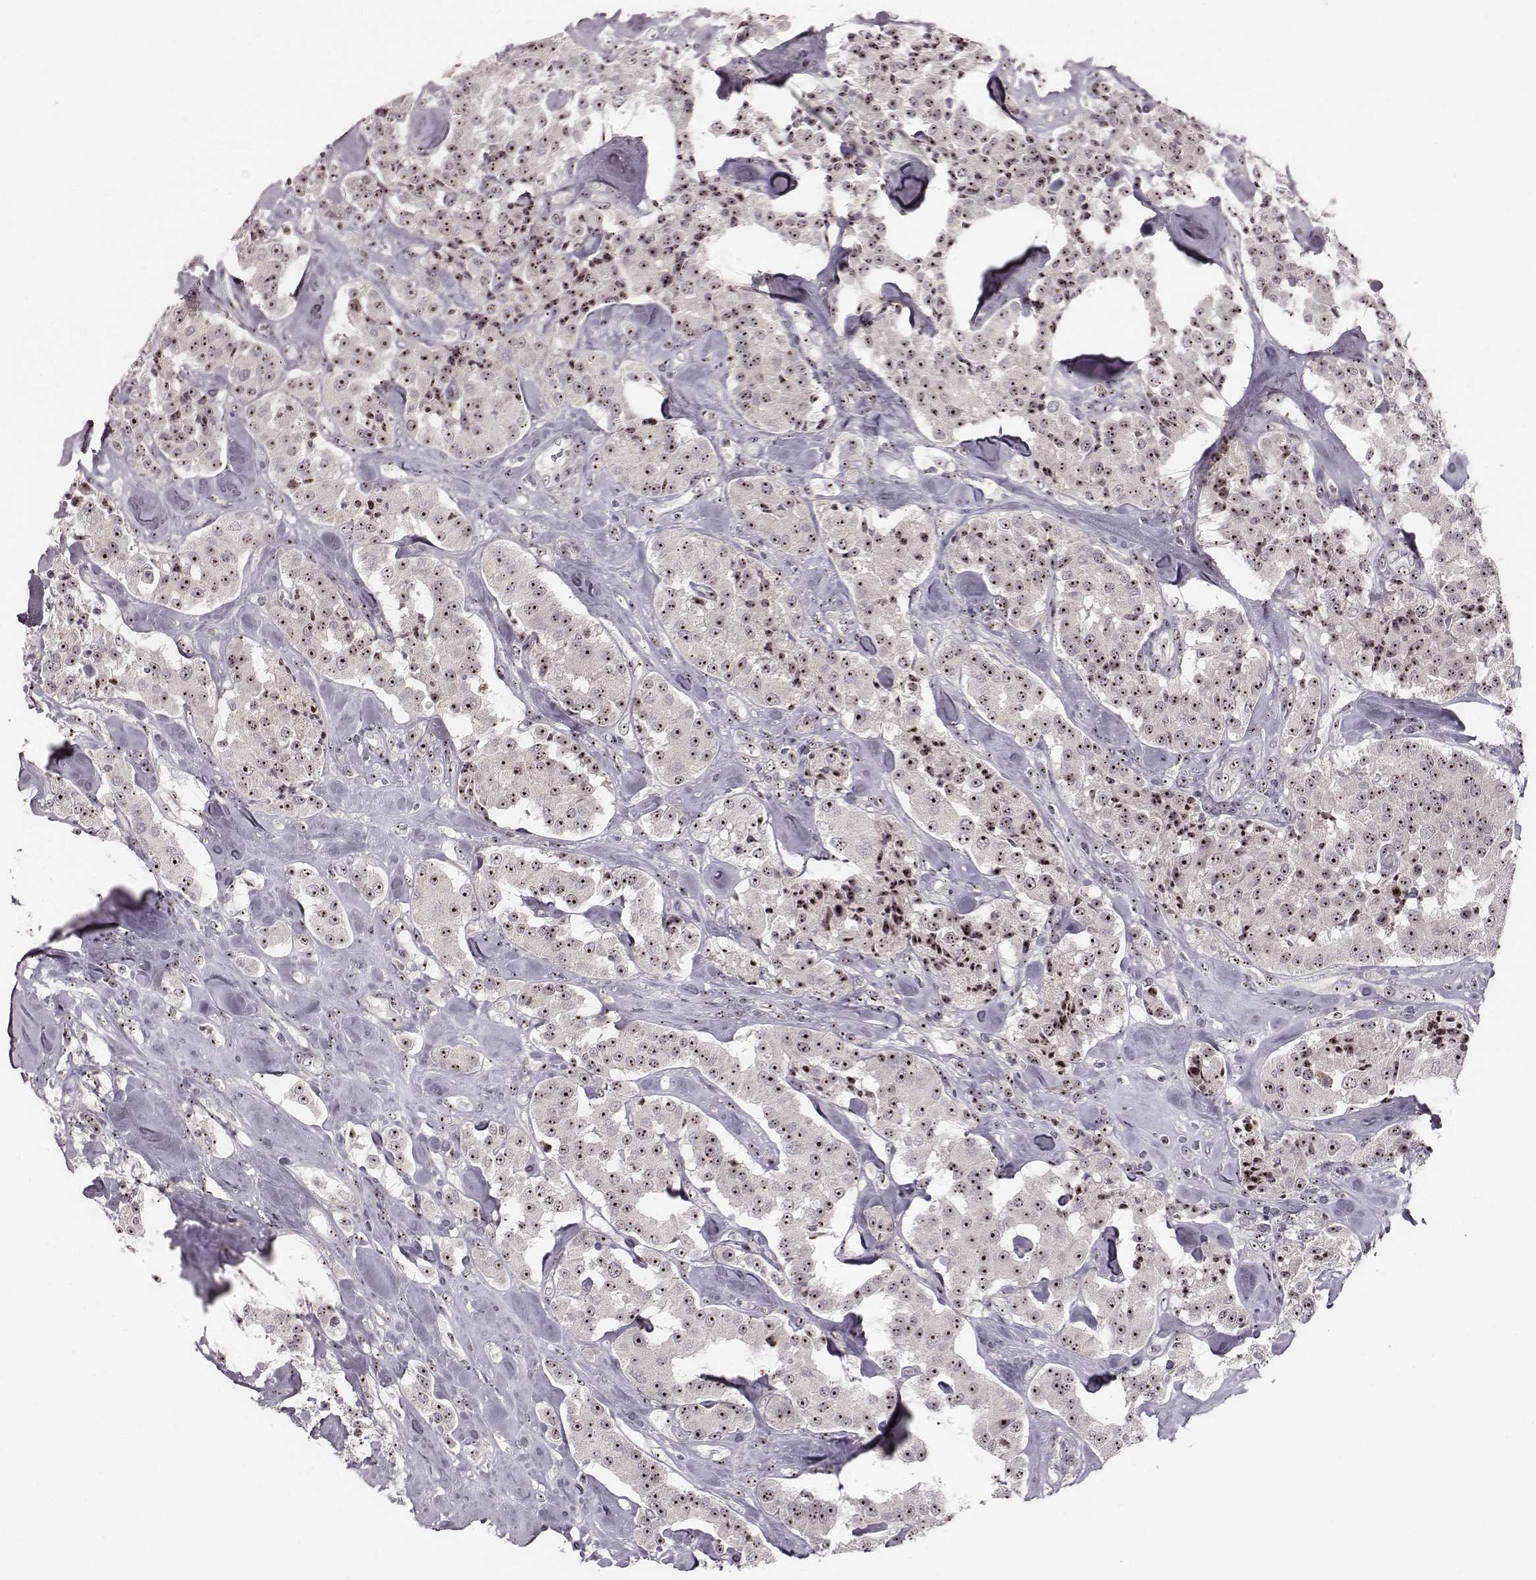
{"staining": {"intensity": "moderate", "quantity": ">75%", "location": "nuclear"}, "tissue": "carcinoid", "cell_type": "Tumor cells", "image_type": "cancer", "snomed": [{"axis": "morphology", "description": "Carcinoid, malignant, NOS"}, {"axis": "topography", "description": "Pancreas"}], "caption": "A medium amount of moderate nuclear staining is identified in about >75% of tumor cells in carcinoid (malignant) tissue.", "gene": "NOP56", "patient": {"sex": "male", "age": 41}}